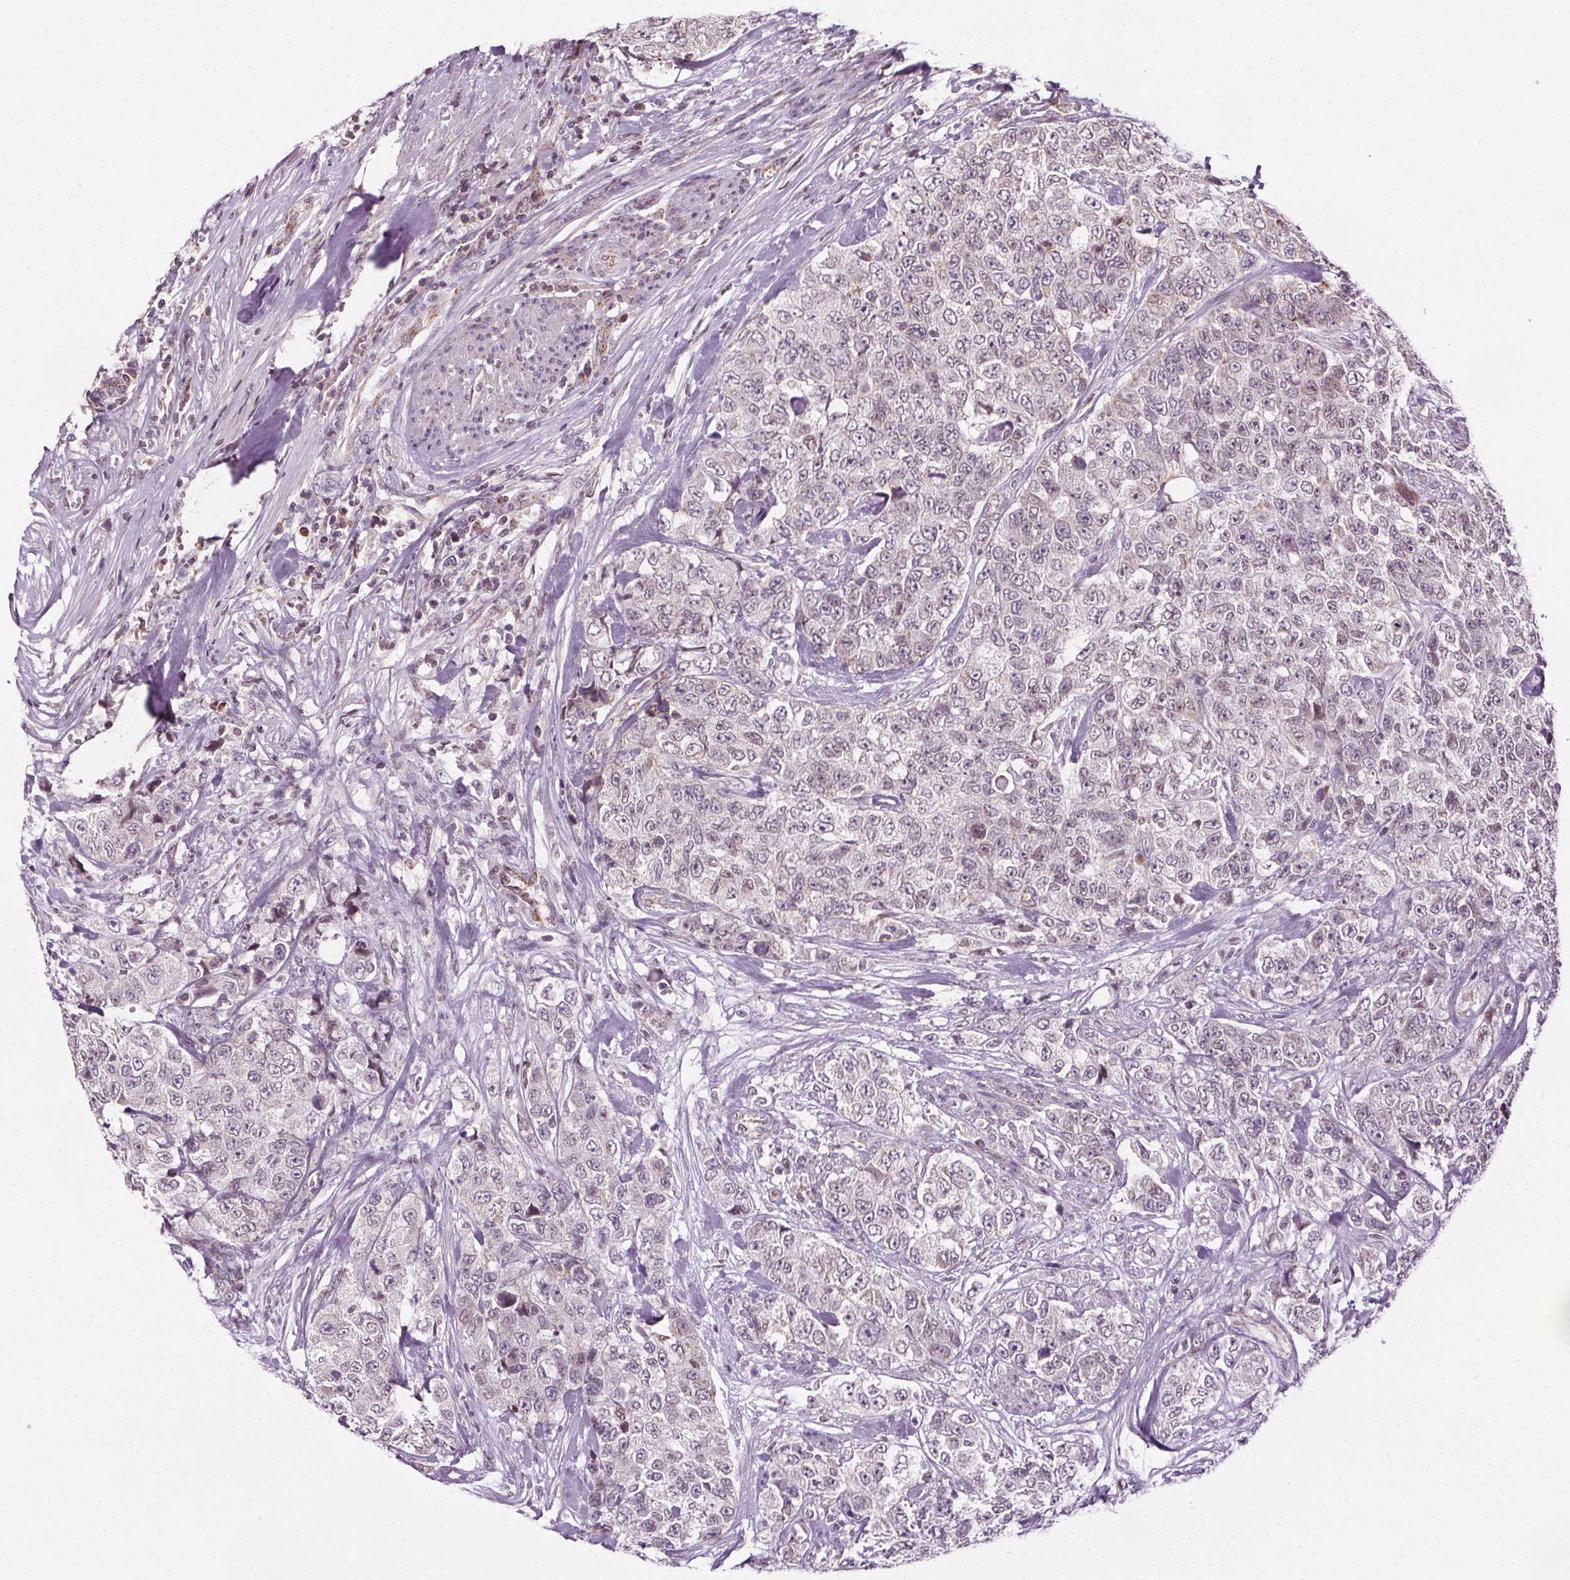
{"staining": {"intensity": "weak", "quantity": "<25%", "location": "nuclear"}, "tissue": "urothelial cancer", "cell_type": "Tumor cells", "image_type": "cancer", "snomed": [{"axis": "morphology", "description": "Urothelial carcinoma, High grade"}, {"axis": "topography", "description": "Urinary bladder"}], "caption": "Immunohistochemical staining of human urothelial cancer exhibits no significant staining in tumor cells.", "gene": "LFNG", "patient": {"sex": "female", "age": 78}}